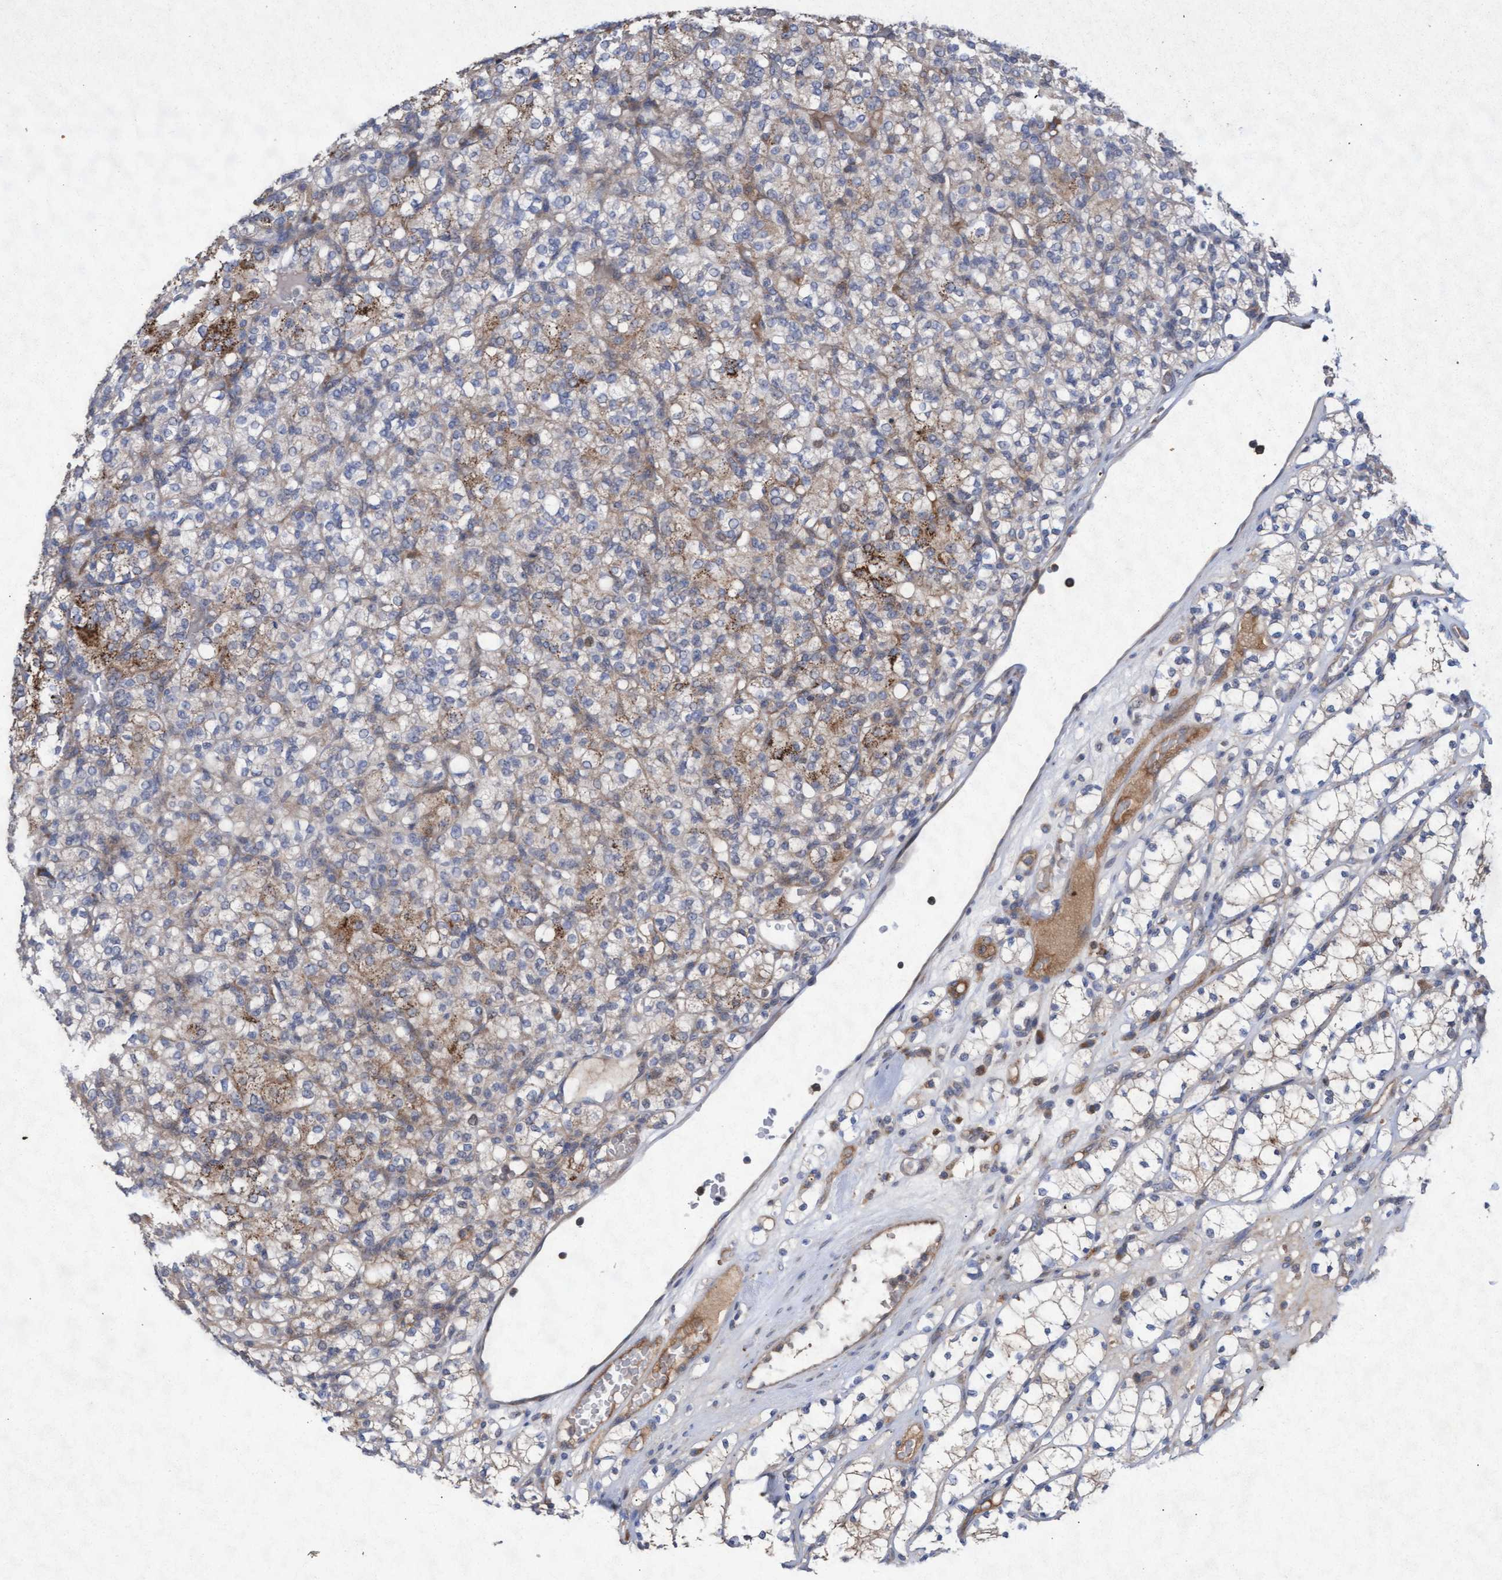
{"staining": {"intensity": "weak", "quantity": "25%-75%", "location": "cytoplasmic/membranous"}, "tissue": "renal cancer", "cell_type": "Tumor cells", "image_type": "cancer", "snomed": [{"axis": "morphology", "description": "Adenocarcinoma, NOS"}, {"axis": "topography", "description": "Kidney"}], "caption": "Tumor cells exhibit weak cytoplasmic/membranous positivity in about 25%-75% of cells in renal cancer (adenocarcinoma). (IHC, brightfield microscopy, high magnification).", "gene": "ABCF2", "patient": {"sex": "male", "age": 77}}